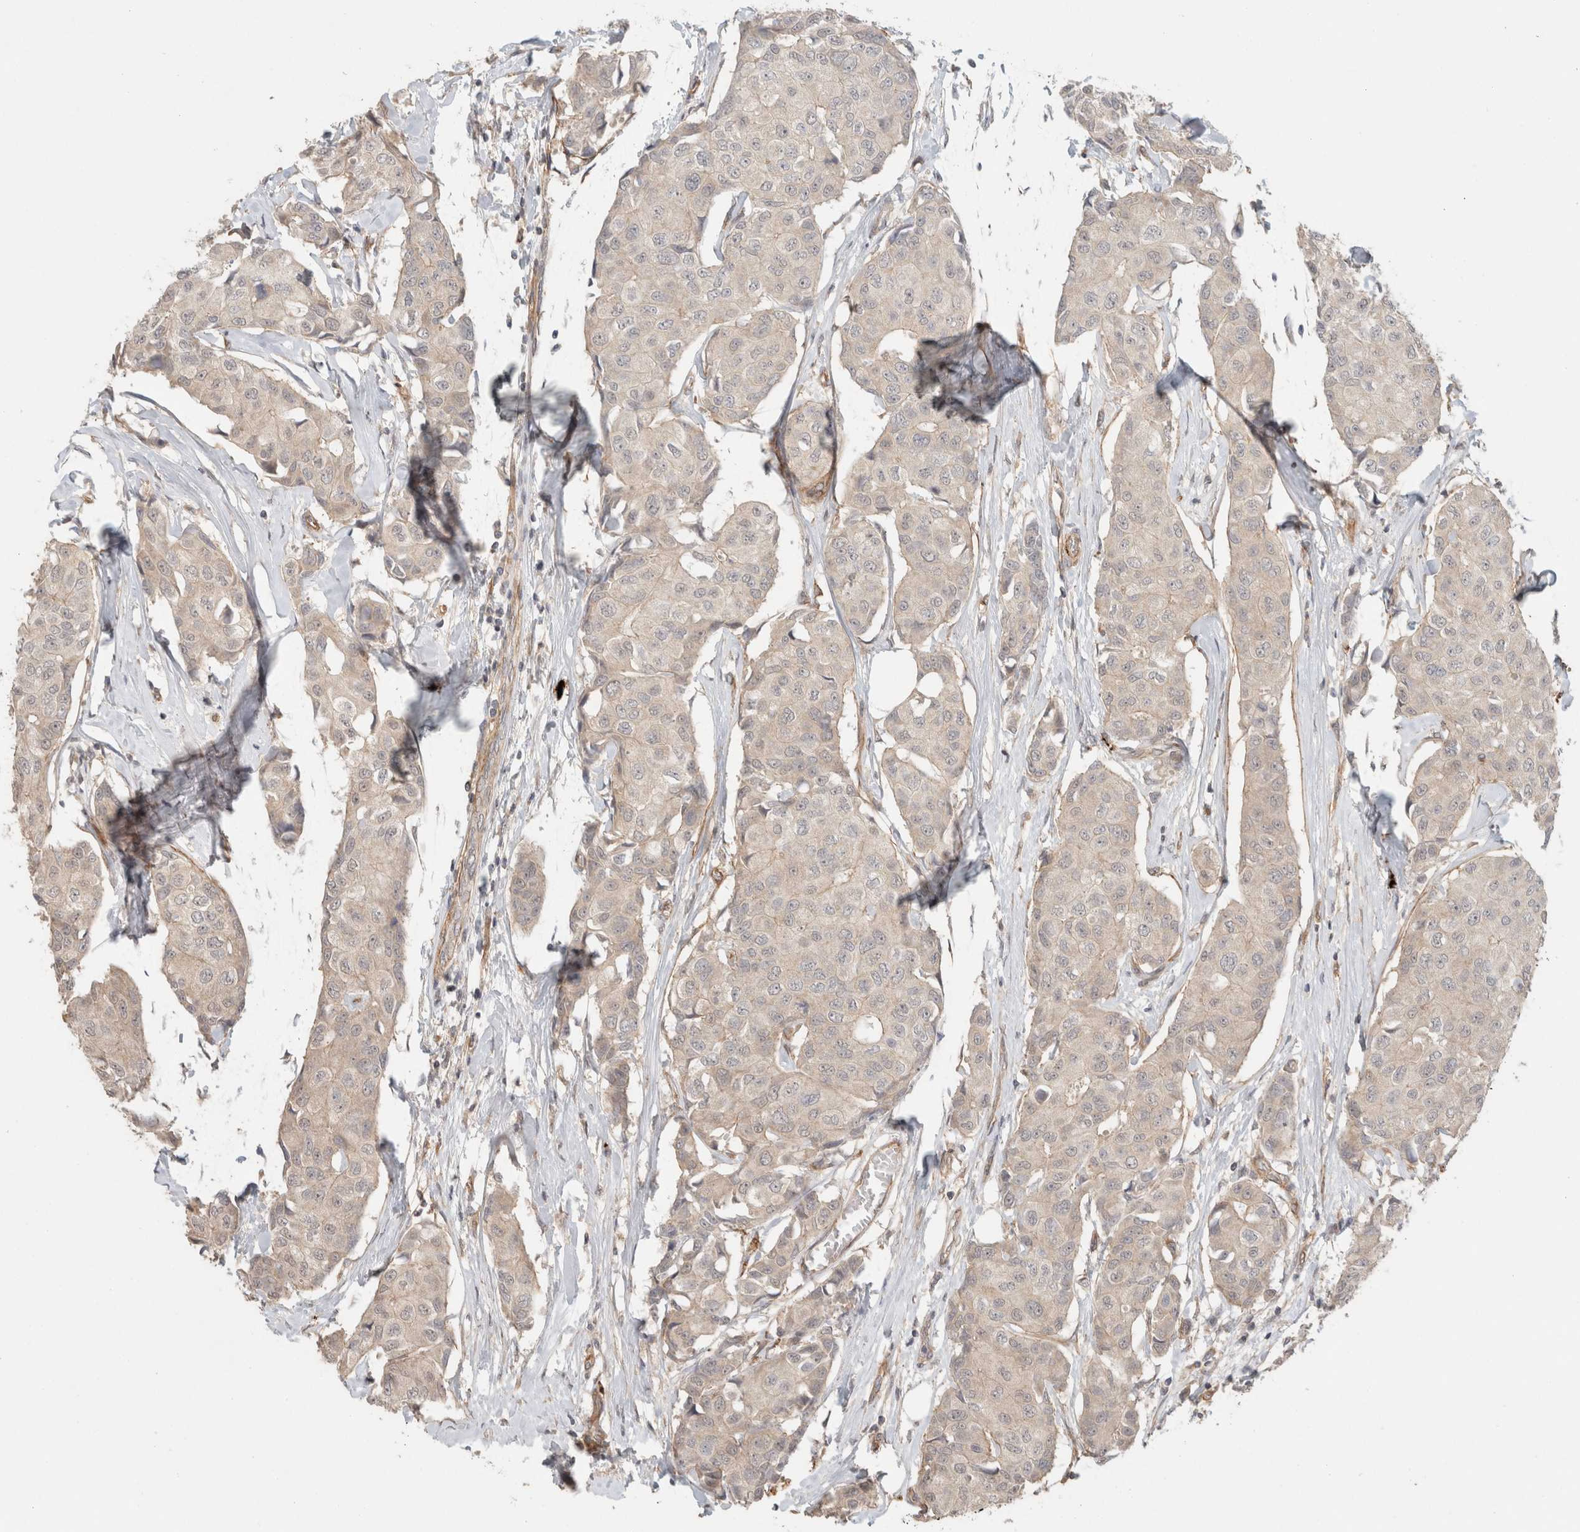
{"staining": {"intensity": "negative", "quantity": "none", "location": "none"}, "tissue": "breast cancer", "cell_type": "Tumor cells", "image_type": "cancer", "snomed": [{"axis": "morphology", "description": "Duct carcinoma"}, {"axis": "topography", "description": "Breast"}], "caption": "A high-resolution micrograph shows immunohistochemistry staining of breast cancer (infiltrating ductal carcinoma), which displays no significant expression in tumor cells. (Stains: DAB immunohistochemistry with hematoxylin counter stain, Microscopy: brightfield microscopy at high magnification).", "gene": "HSPG2", "patient": {"sex": "female", "age": 80}}